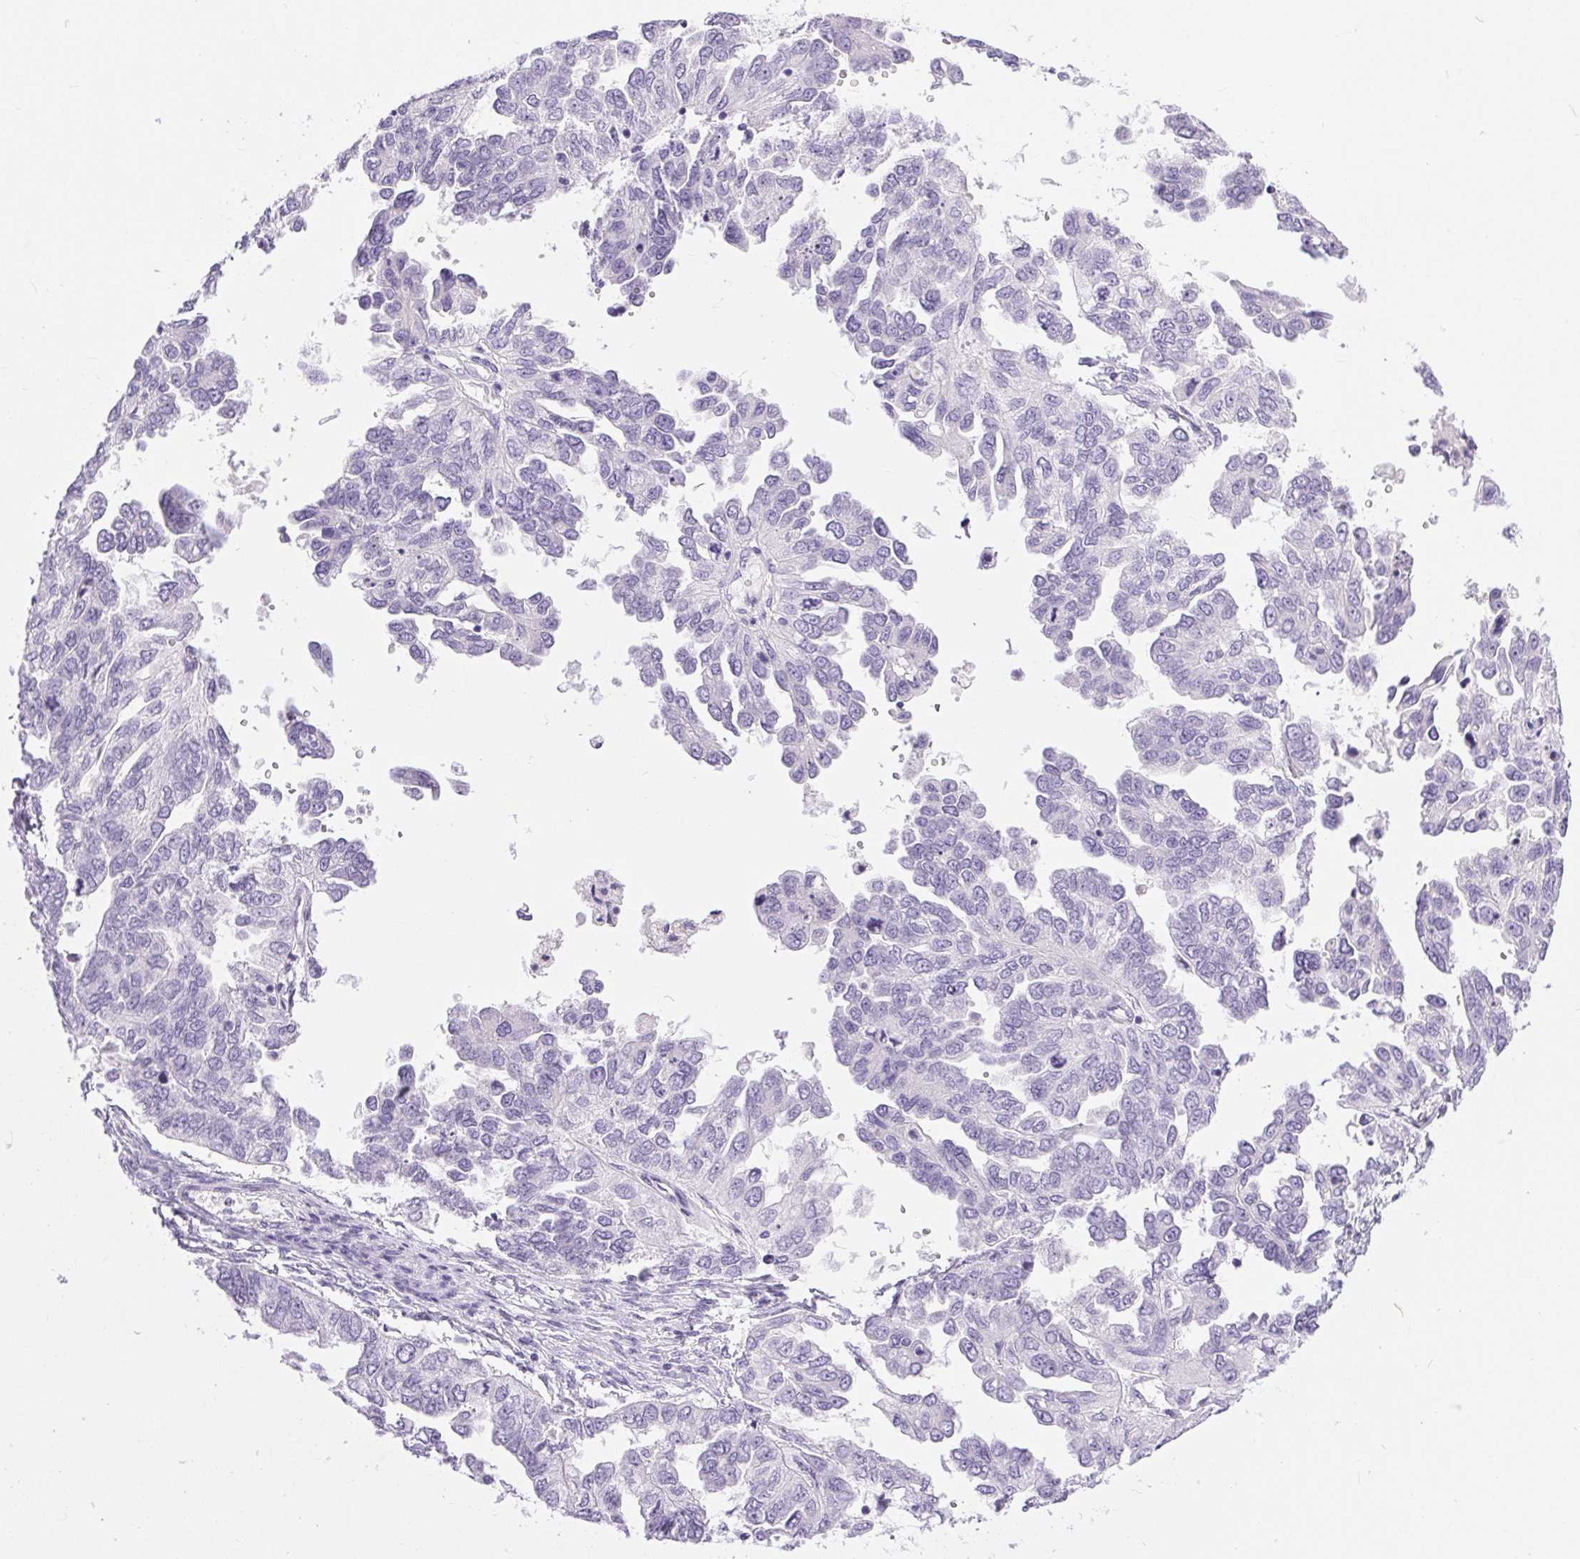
{"staining": {"intensity": "negative", "quantity": "none", "location": "none"}, "tissue": "ovarian cancer", "cell_type": "Tumor cells", "image_type": "cancer", "snomed": [{"axis": "morphology", "description": "Cystadenocarcinoma, serous, NOS"}, {"axis": "topography", "description": "Ovary"}], "caption": "High power microscopy histopathology image of an immunohistochemistry (IHC) histopathology image of serous cystadenocarcinoma (ovarian), revealing no significant positivity in tumor cells.", "gene": "XDH", "patient": {"sex": "female", "age": 53}}